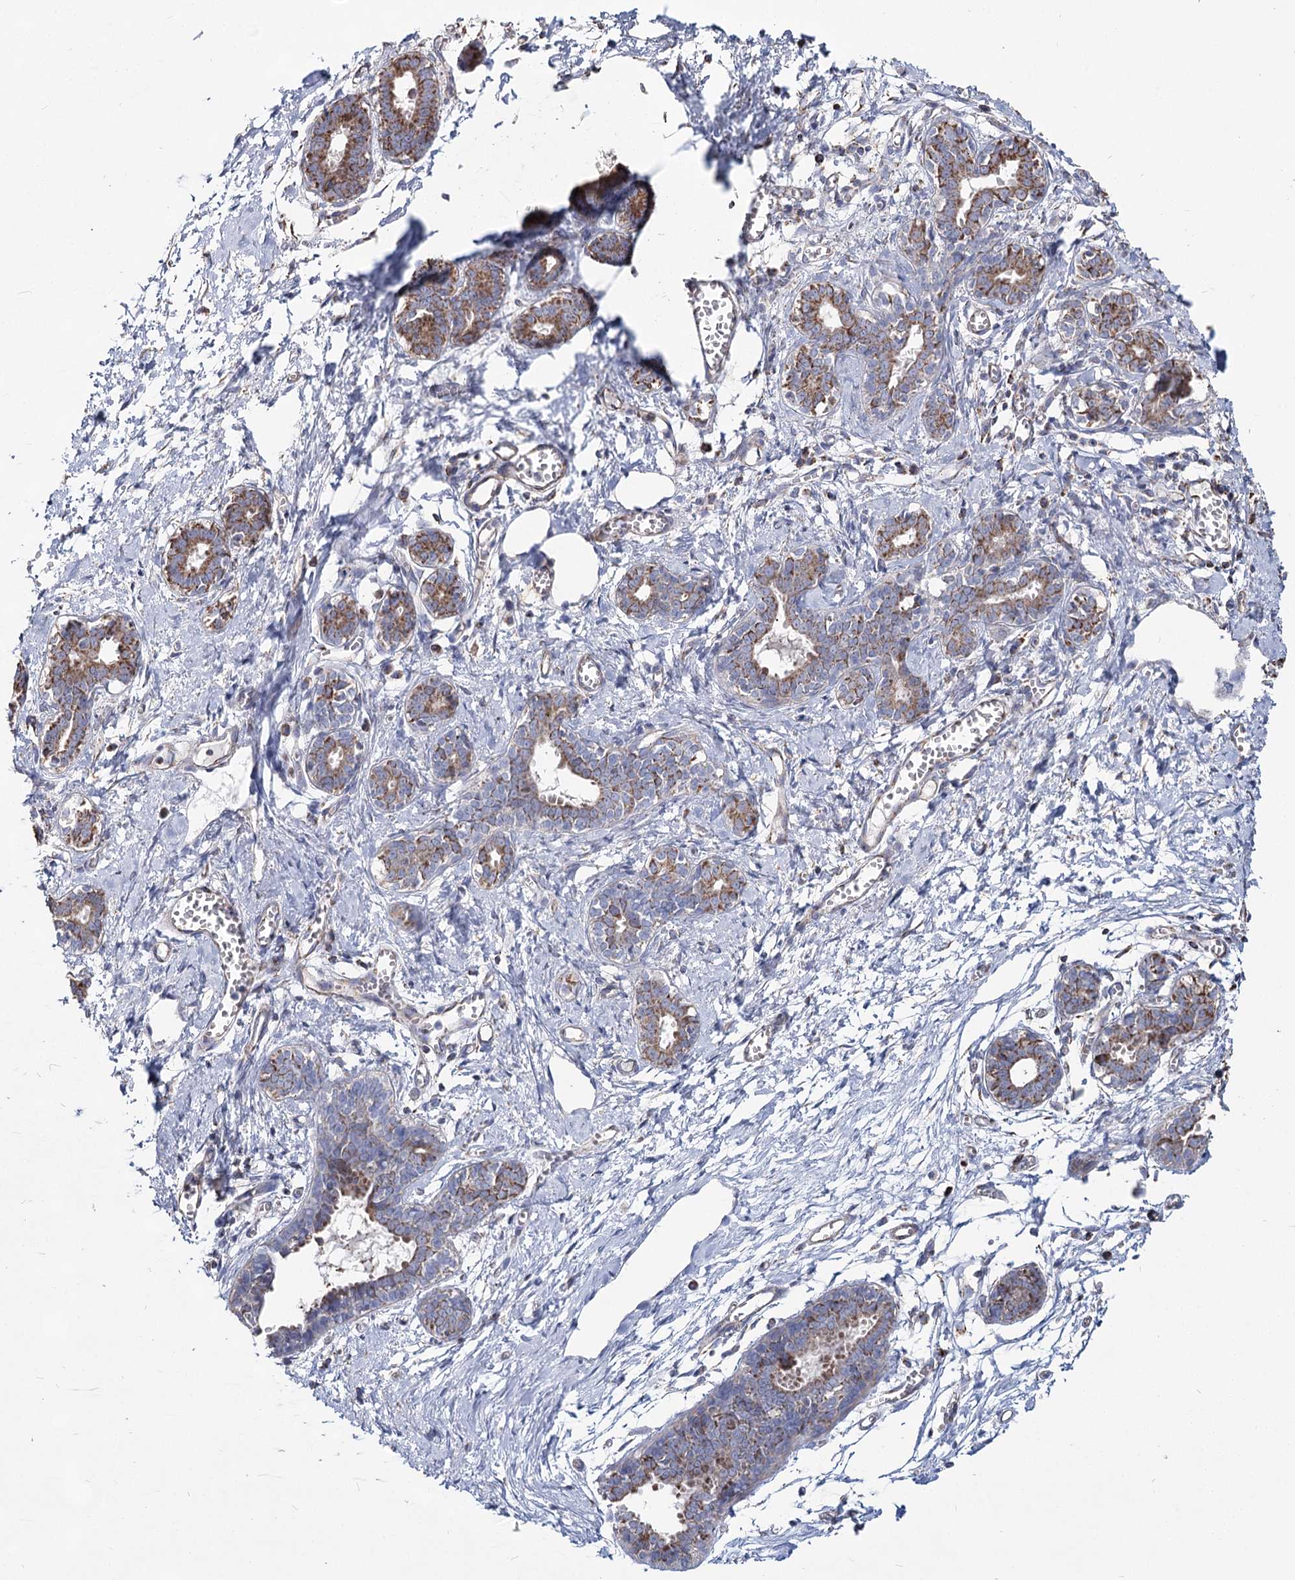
{"staining": {"intensity": "weak", "quantity": "25%-75%", "location": "cytoplasmic/membranous"}, "tissue": "breast", "cell_type": "Adipocytes", "image_type": "normal", "snomed": [{"axis": "morphology", "description": "Normal tissue, NOS"}, {"axis": "topography", "description": "Breast"}], "caption": "Protein staining of normal breast reveals weak cytoplasmic/membranous expression in approximately 25%-75% of adipocytes.", "gene": "CCDC73", "patient": {"sex": "female", "age": 27}}